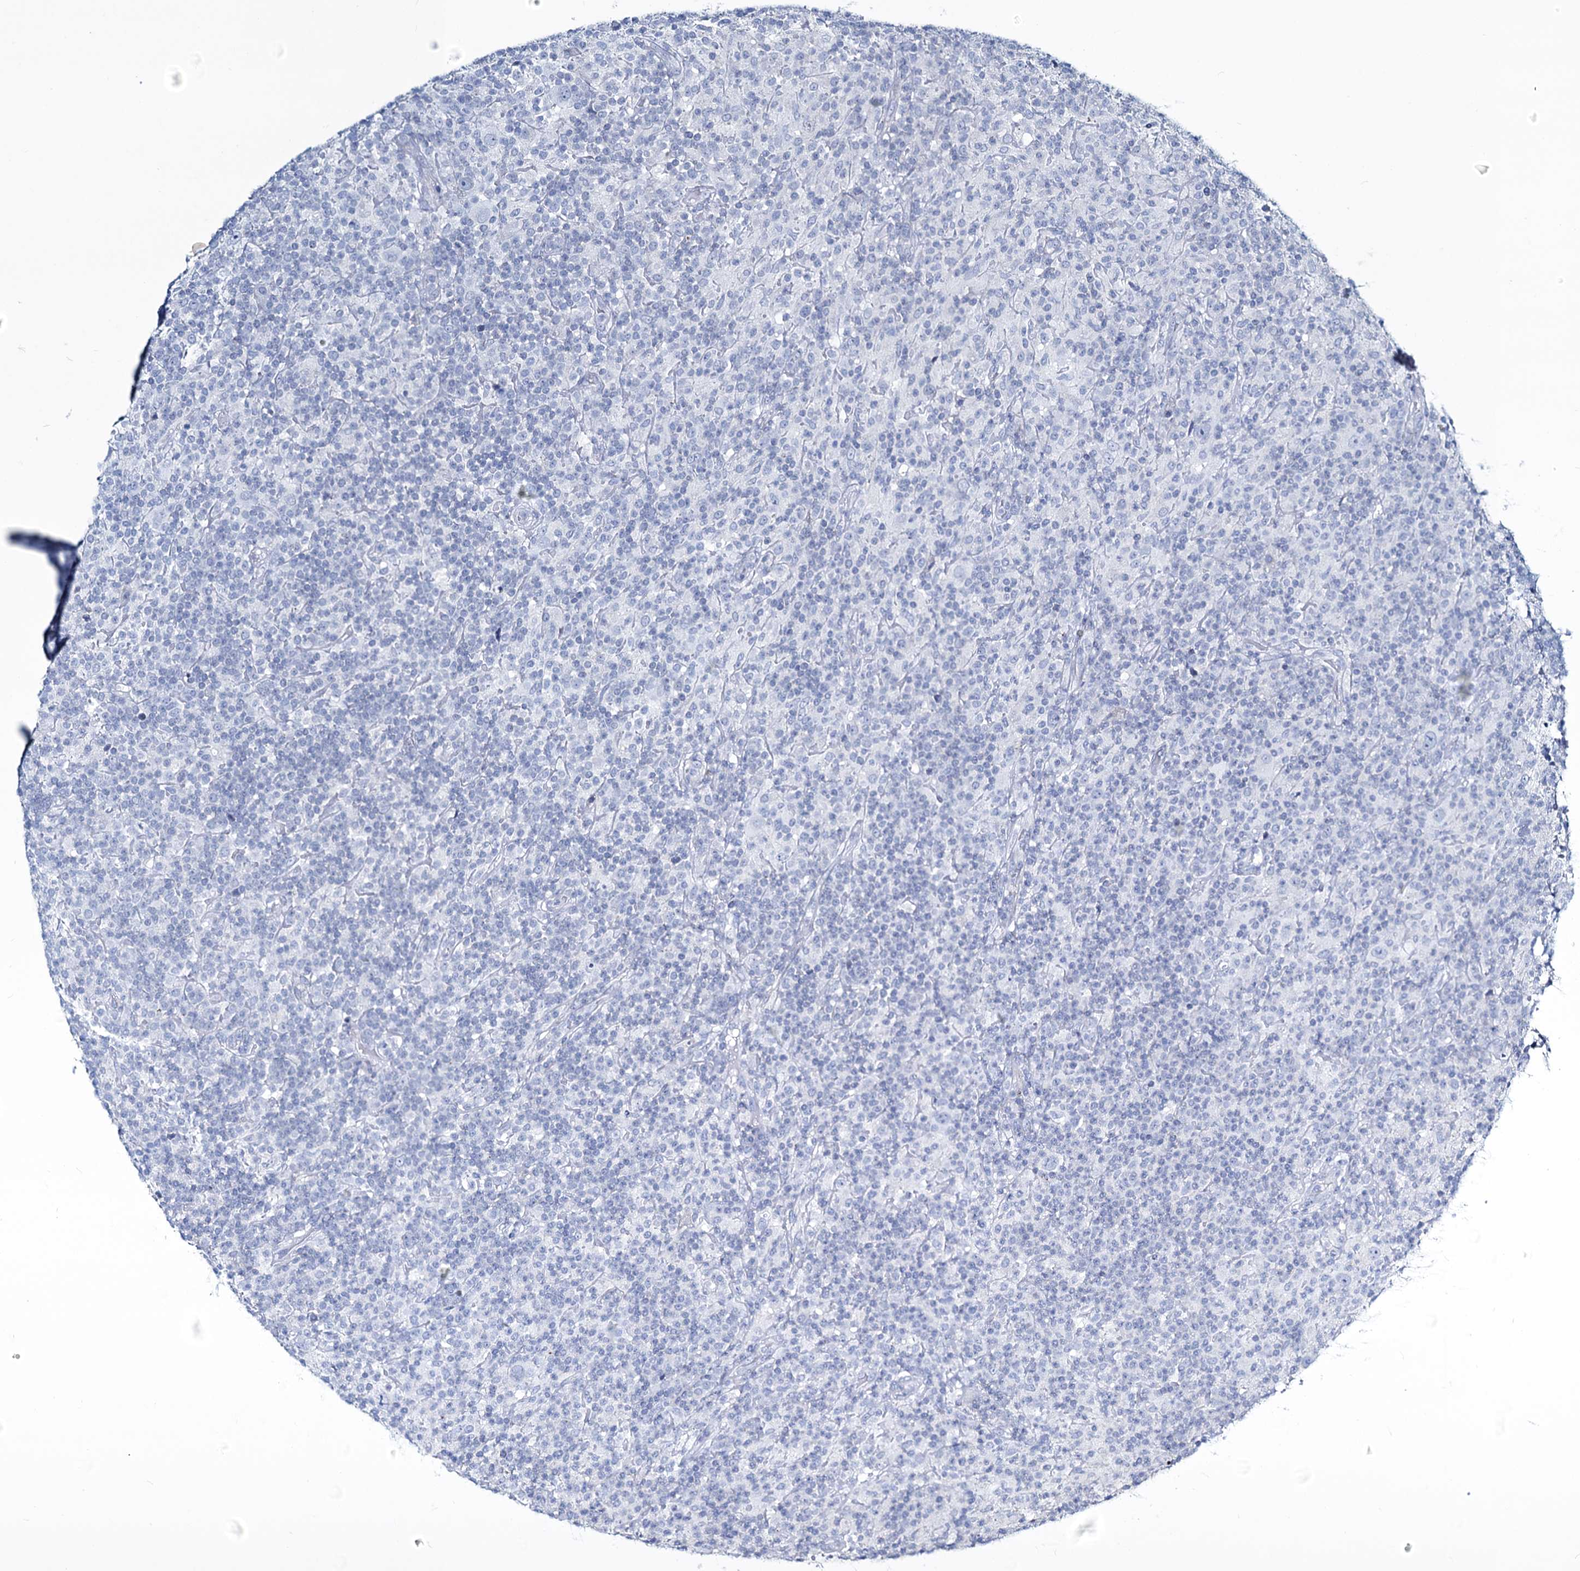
{"staining": {"intensity": "negative", "quantity": "none", "location": "none"}, "tissue": "lymphoma", "cell_type": "Tumor cells", "image_type": "cancer", "snomed": [{"axis": "morphology", "description": "Hodgkin's disease, NOS"}, {"axis": "topography", "description": "Lymph node"}], "caption": "This micrograph is of lymphoma stained with immunohistochemistry to label a protein in brown with the nuclei are counter-stained blue. There is no staining in tumor cells. Brightfield microscopy of IHC stained with DAB (brown) and hematoxylin (blue), captured at high magnification.", "gene": "TOX3", "patient": {"sex": "male", "age": 70}}